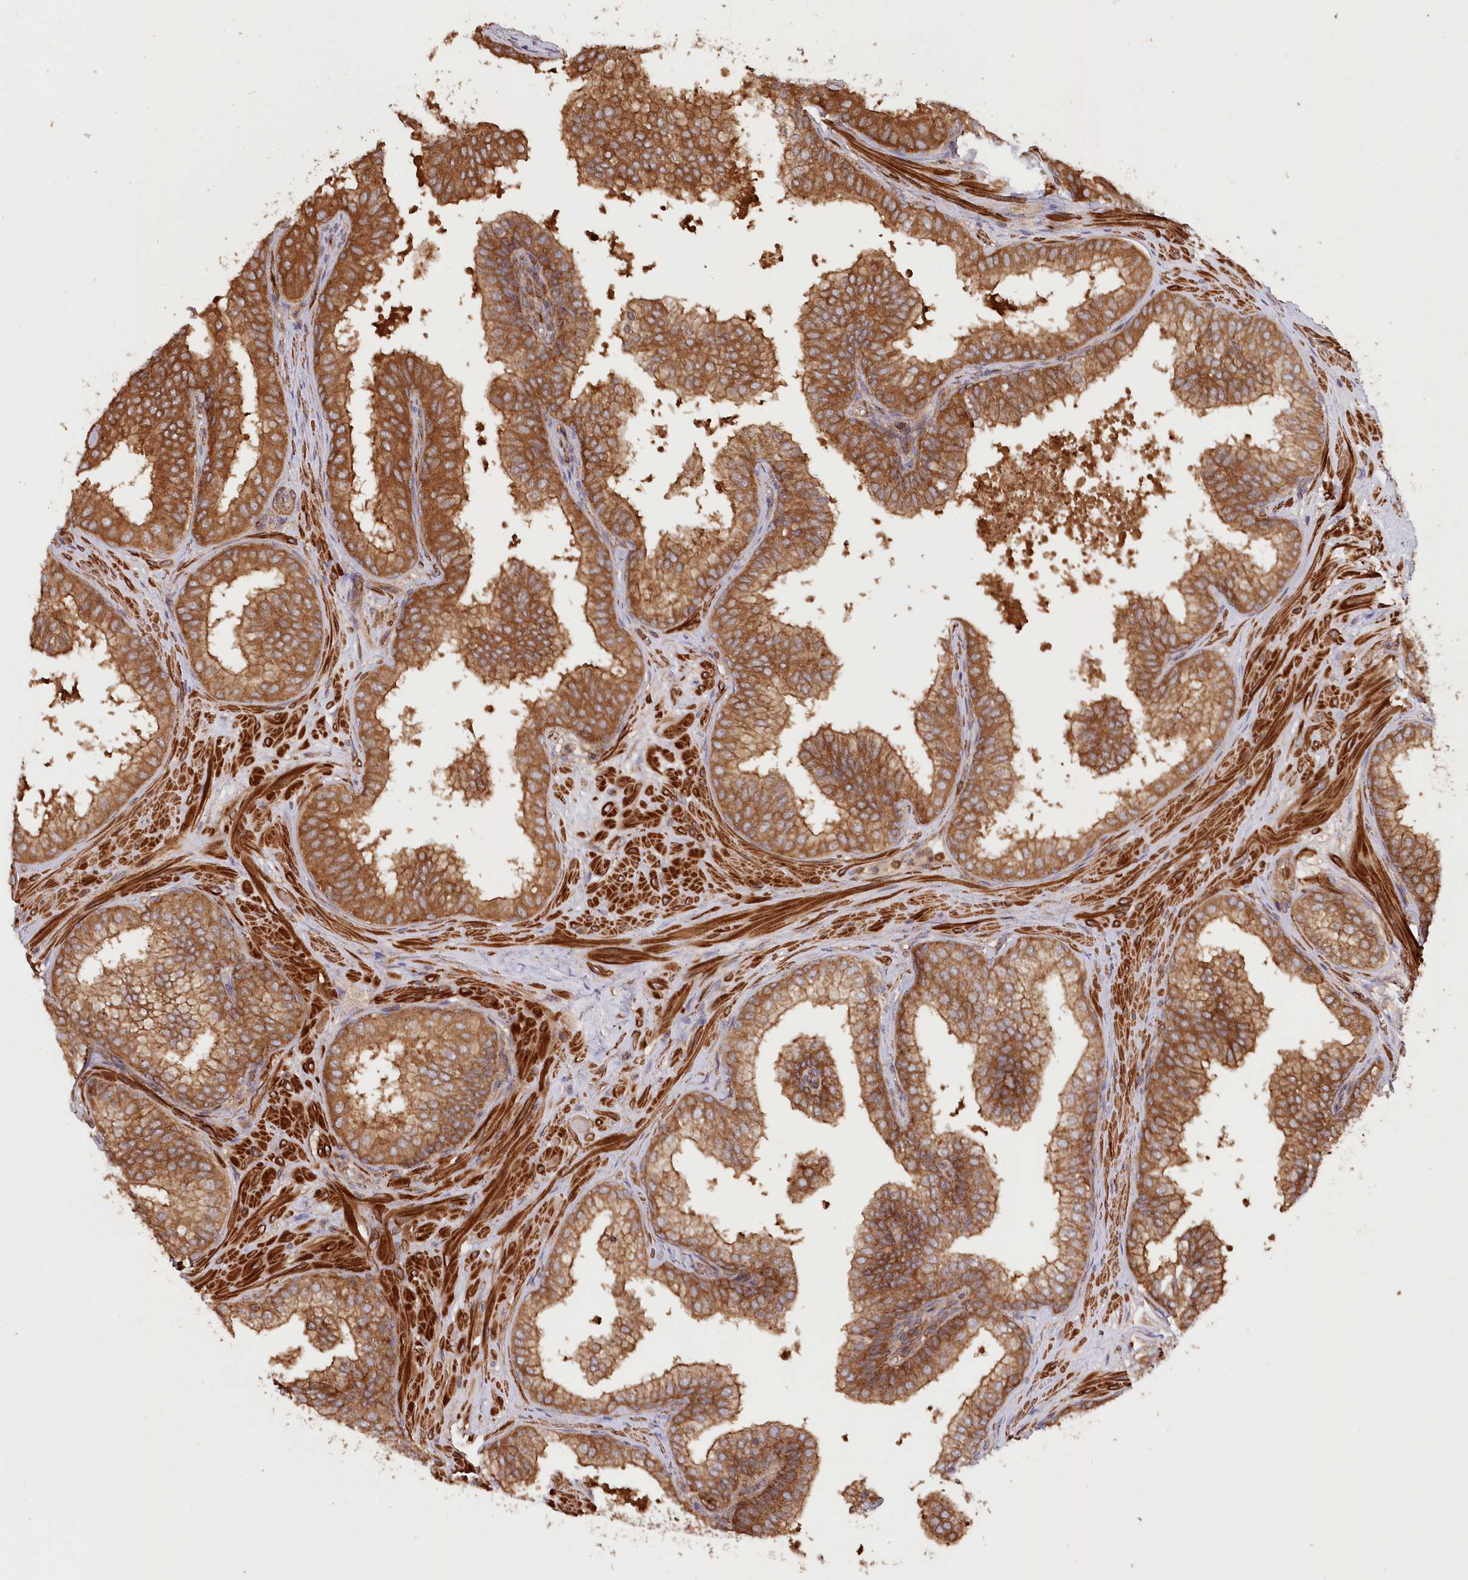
{"staining": {"intensity": "strong", "quantity": ">75%", "location": "cytoplasmic/membranous"}, "tissue": "prostate", "cell_type": "Glandular cells", "image_type": "normal", "snomed": [{"axis": "morphology", "description": "Normal tissue, NOS"}, {"axis": "topography", "description": "Prostate"}], "caption": "Prostate stained for a protein reveals strong cytoplasmic/membranous positivity in glandular cells. Nuclei are stained in blue.", "gene": "PAIP2", "patient": {"sex": "male", "age": 60}}